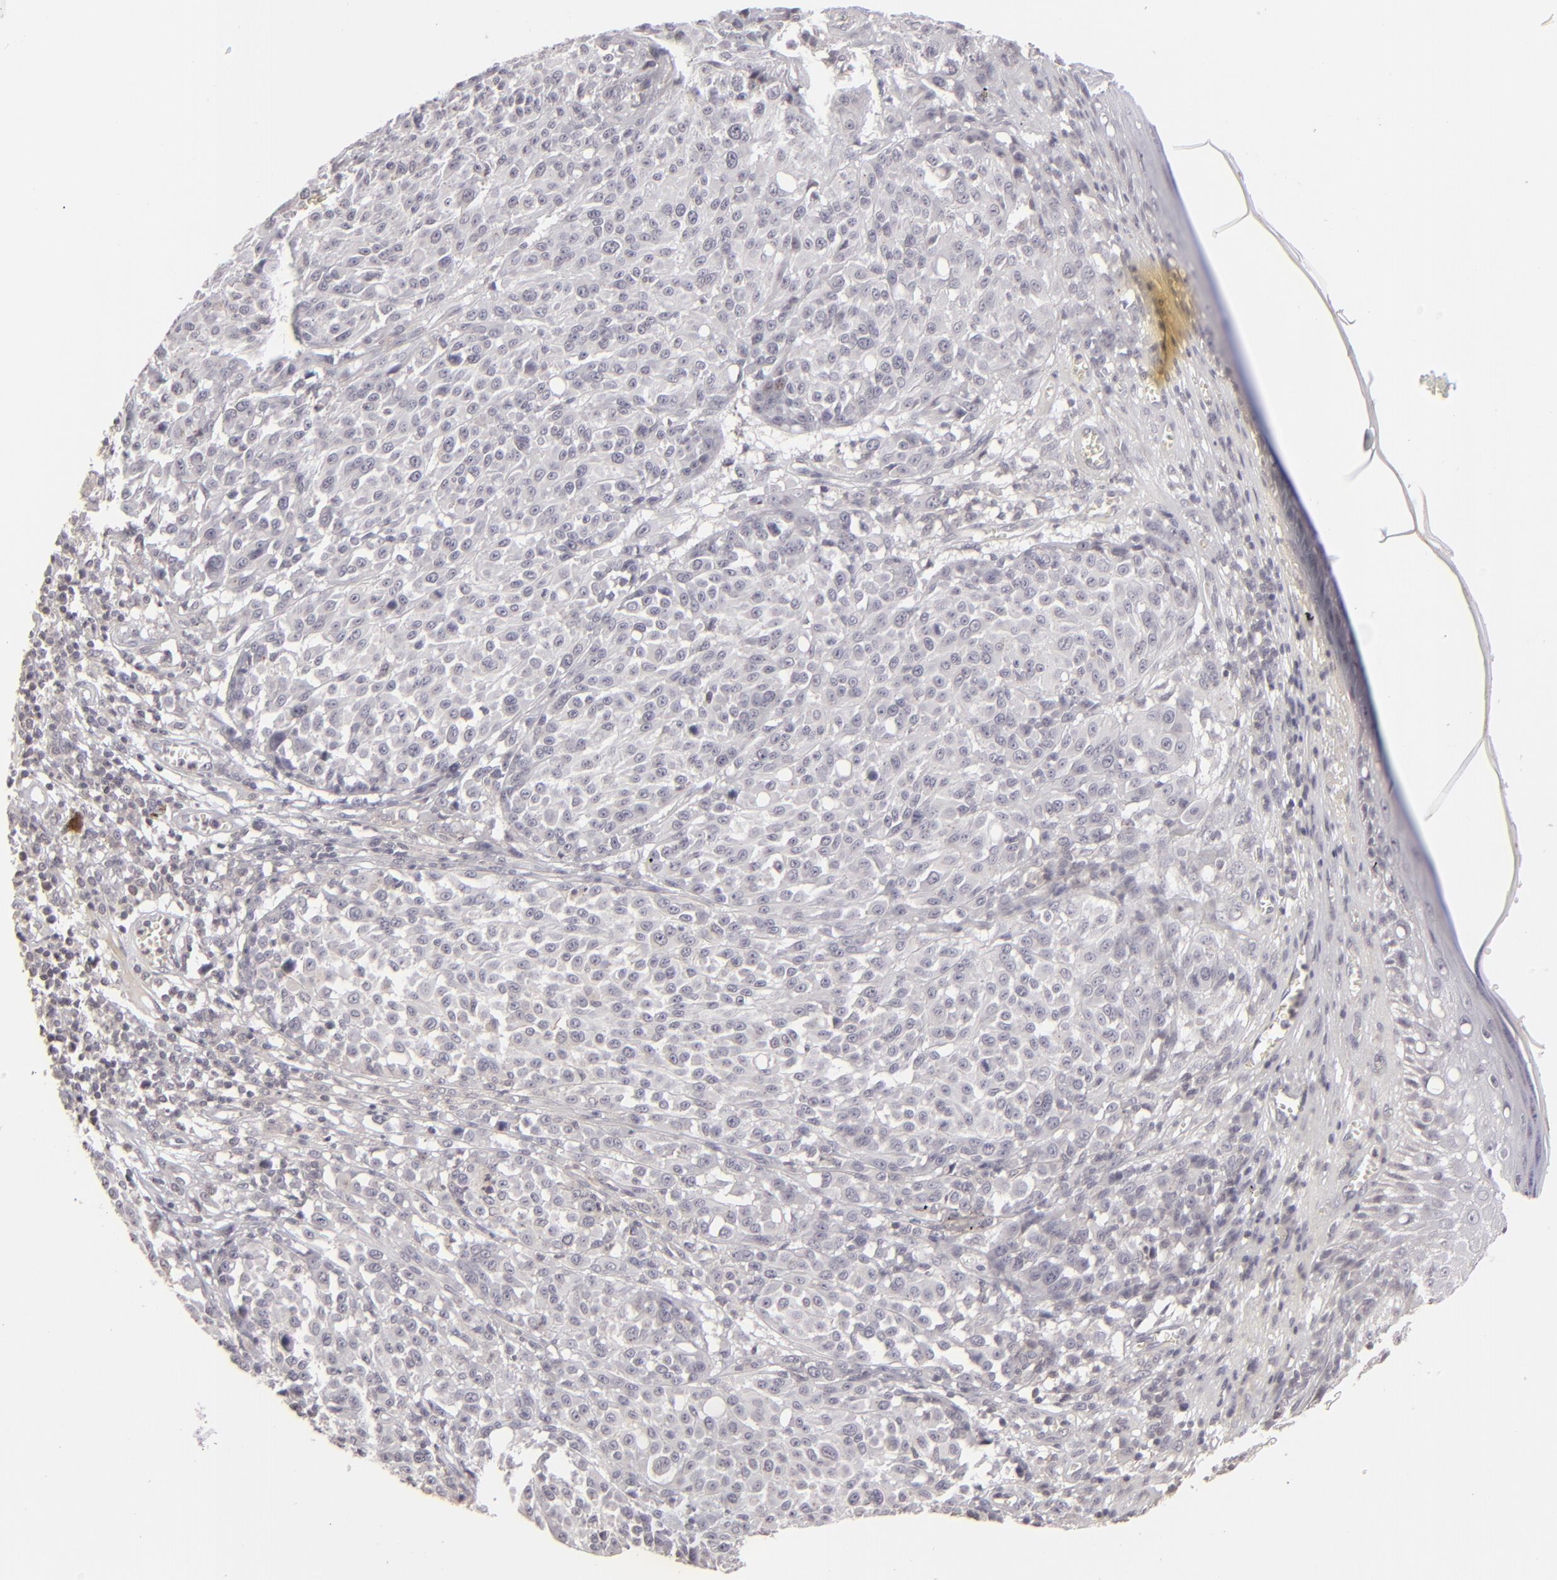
{"staining": {"intensity": "negative", "quantity": "none", "location": "none"}, "tissue": "melanoma", "cell_type": "Tumor cells", "image_type": "cancer", "snomed": [{"axis": "morphology", "description": "Malignant melanoma, NOS"}, {"axis": "topography", "description": "Skin"}], "caption": "Tumor cells show no significant staining in melanoma.", "gene": "CLDN2", "patient": {"sex": "female", "age": 49}}